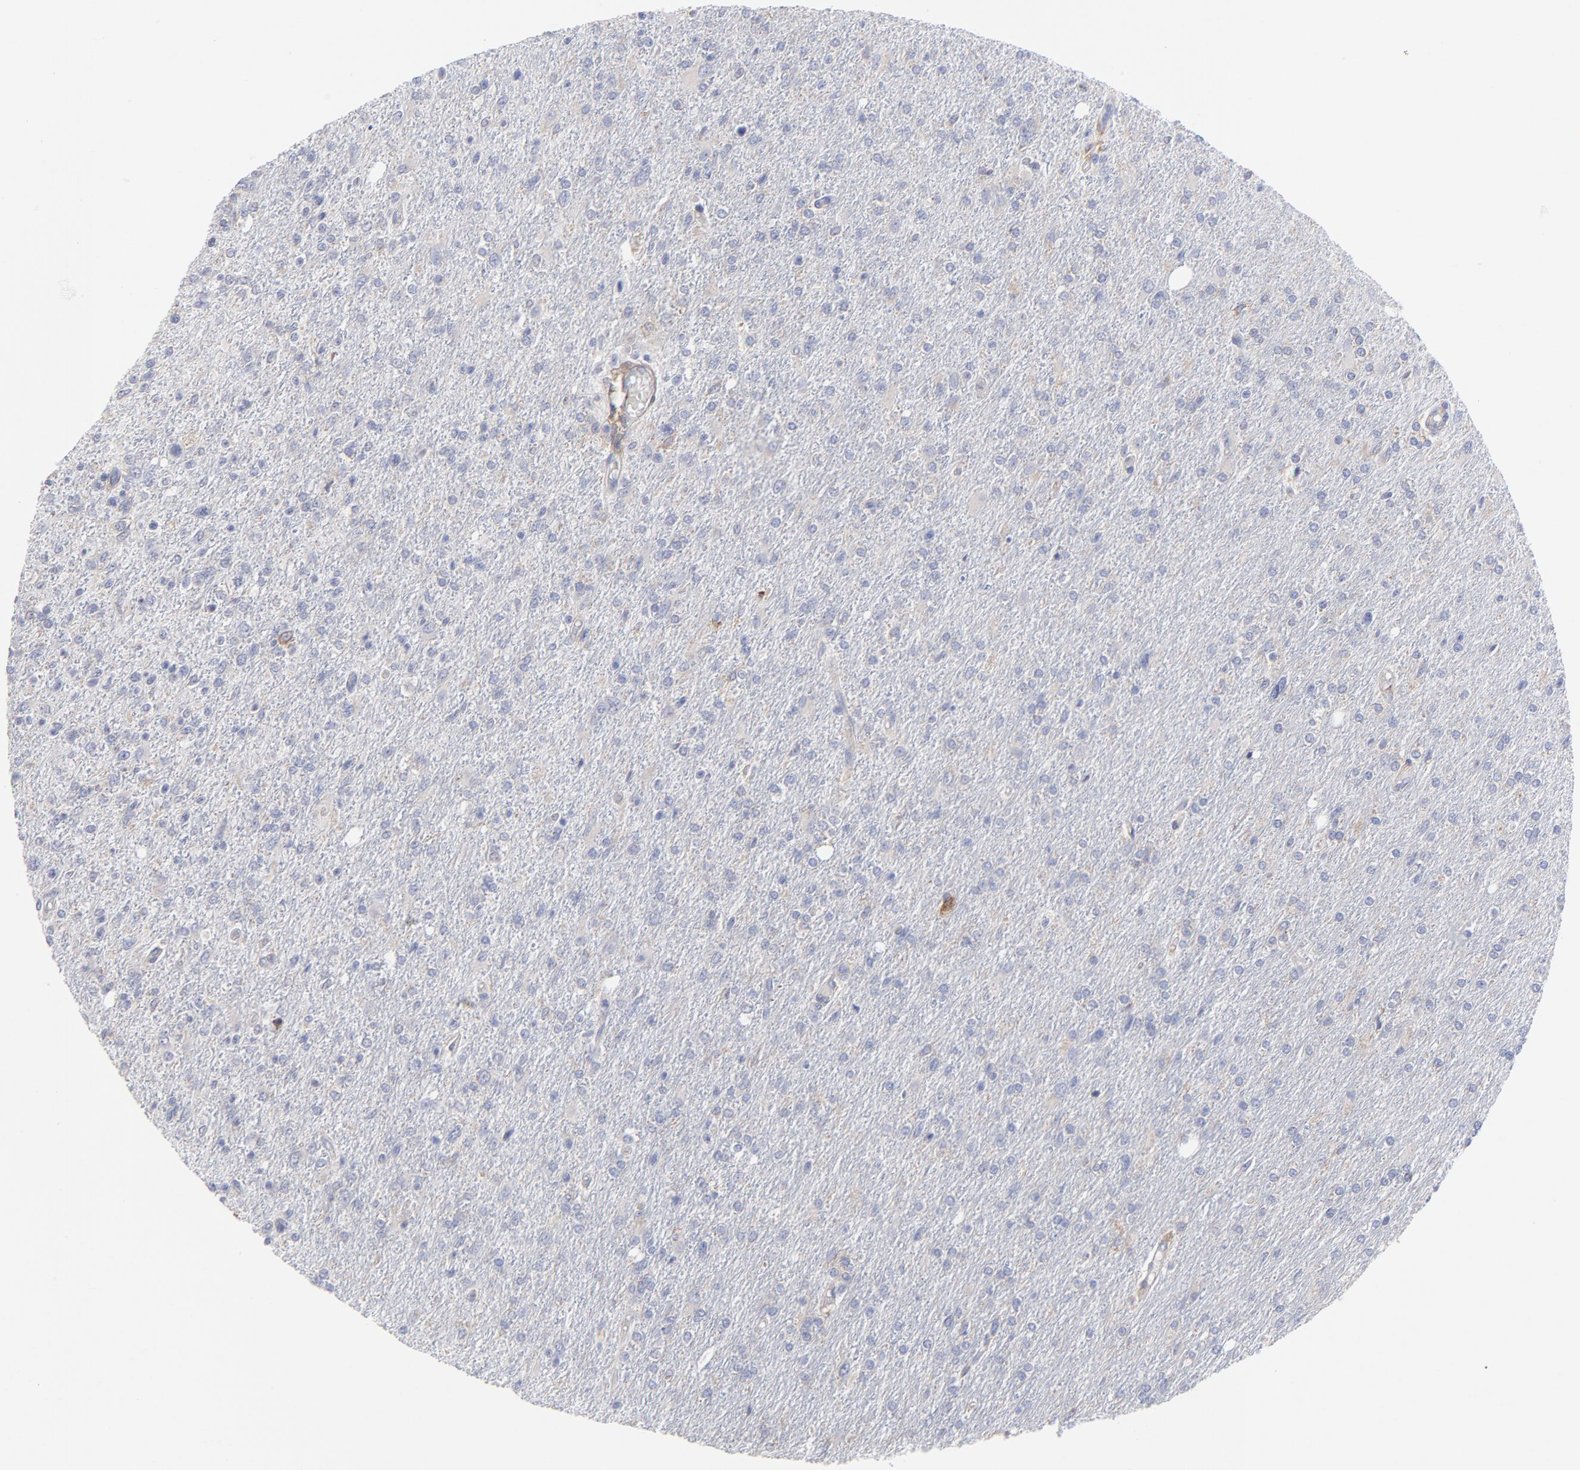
{"staining": {"intensity": "negative", "quantity": "none", "location": "none"}, "tissue": "glioma", "cell_type": "Tumor cells", "image_type": "cancer", "snomed": [{"axis": "morphology", "description": "Glioma, malignant, High grade"}, {"axis": "topography", "description": "Cerebral cortex"}], "caption": "Immunohistochemical staining of glioma exhibits no significant positivity in tumor cells.", "gene": "RAPGEF3", "patient": {"sex": "male", "age": 76}}